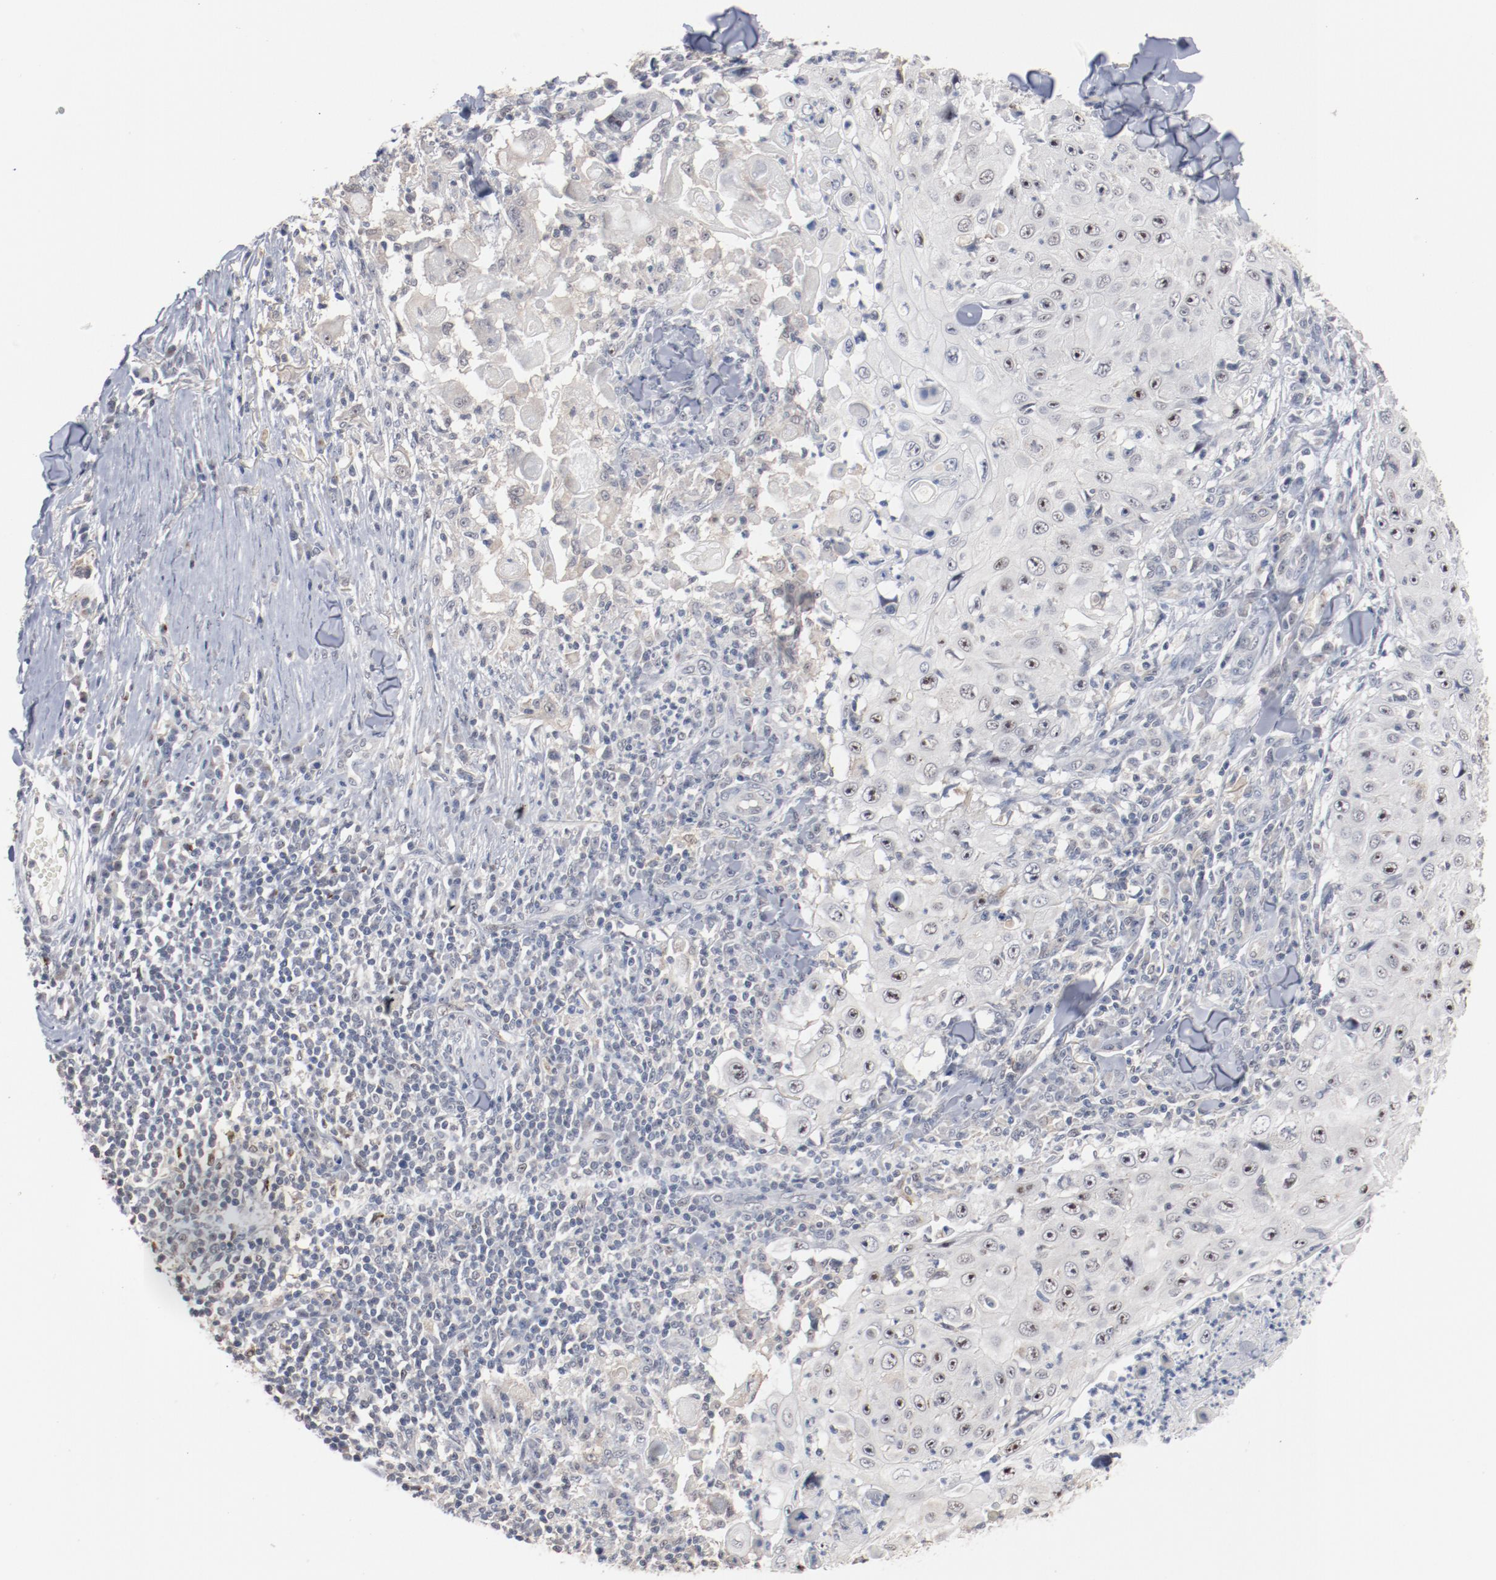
{"staining": {"intensity": "weak", "quantity": "<25%", "location": "nuclear"}, "tissue": "skin cancer", "cell_type": "Tumor cells", "image_type": "cancer", "snomed": [{"axis": "morphology", "description": "Squamous cell carcinoma, NOS"}, {"axis": "topography", "description": "Skin"}], "caption": "IHC of human skin cancer (squamous cell carcinoma) exhibits no expression in tumor cells.", "gene": "ERICH1", "patient": {"sex": "male", "age": 86}}